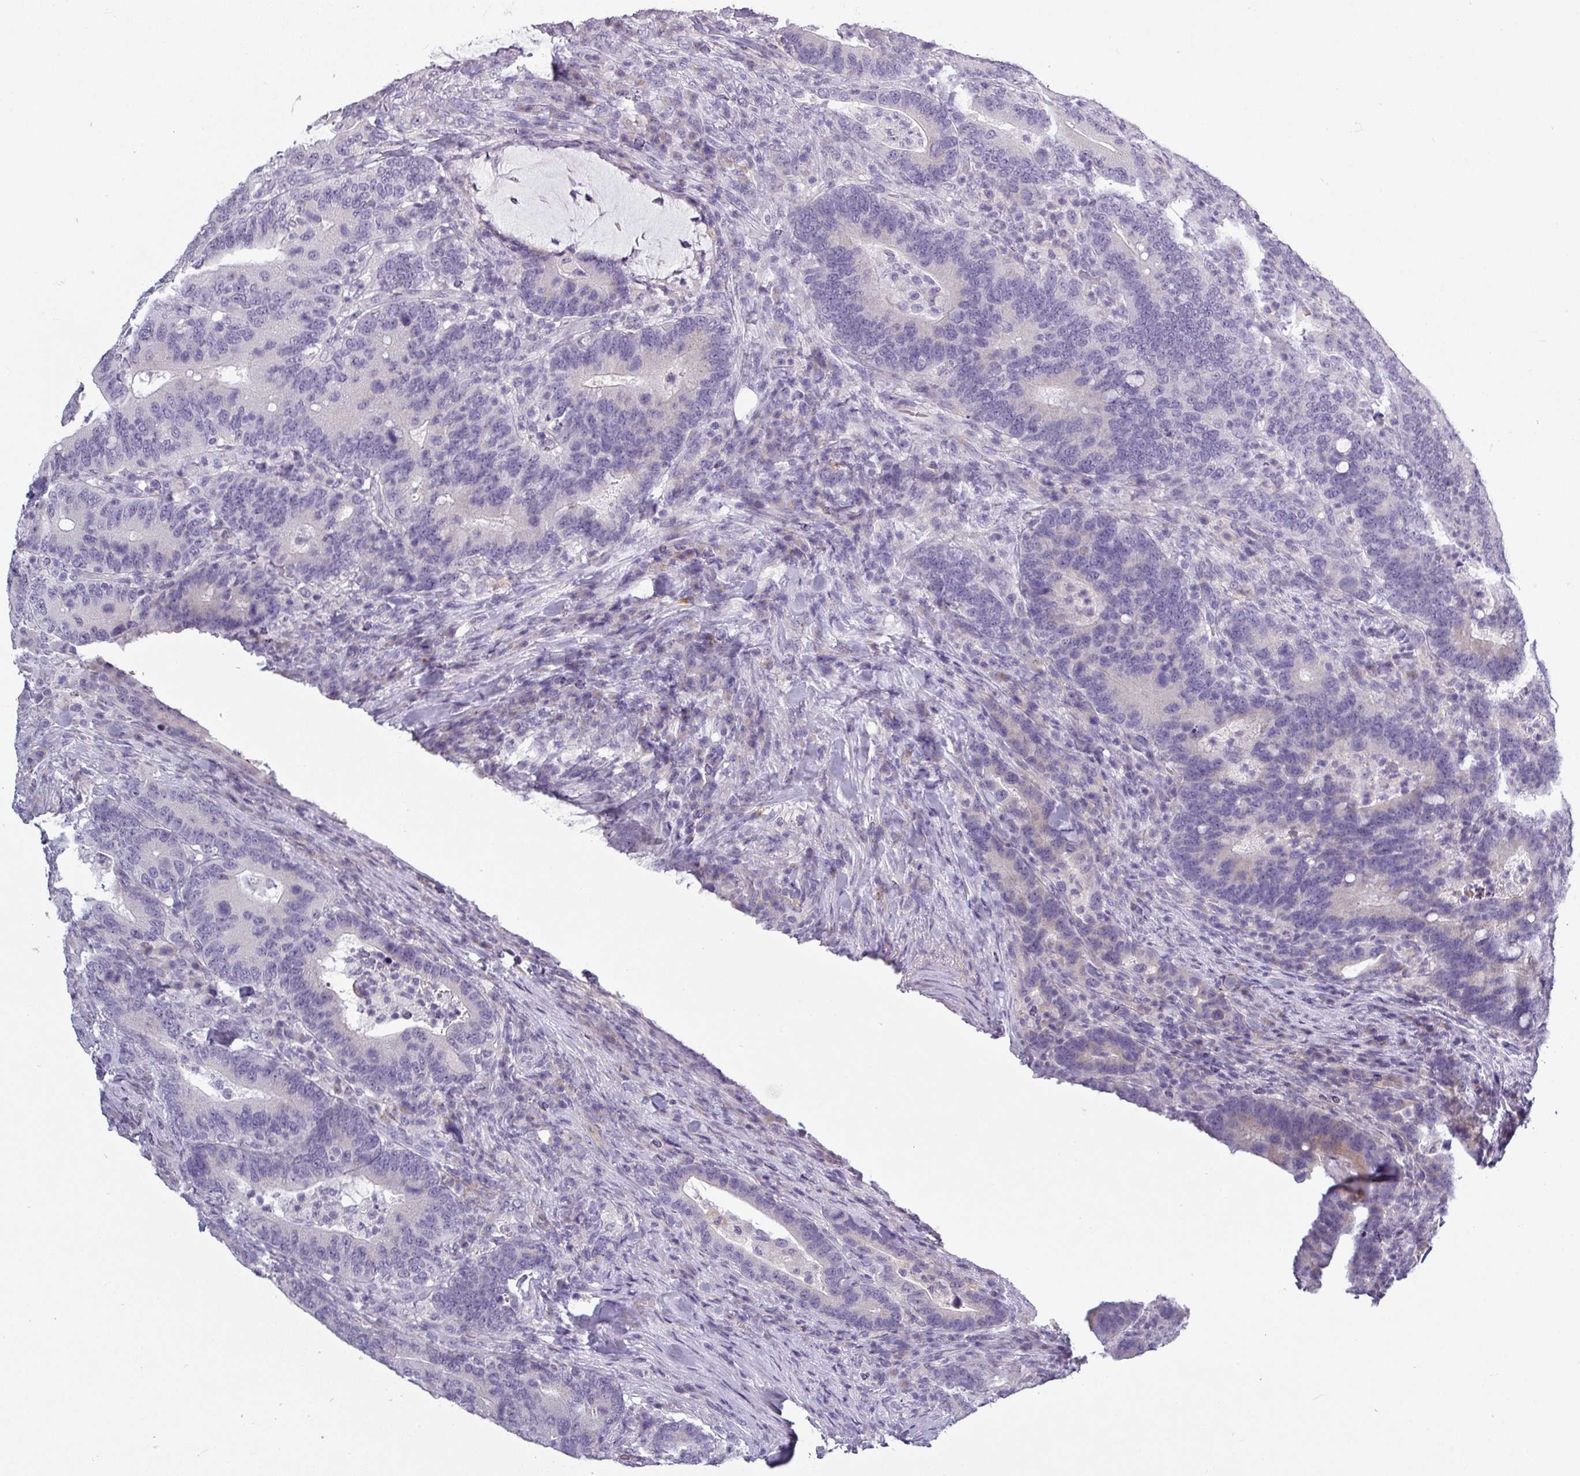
{"staining": {"intensity": "negative", "quantity": "none", "location": "none"}, "tissue": "colorectal cancer", "cell_type": "Tumor cells", "image_type": "cancer", "snomed": [{"axis": "morphology", "description": "Adenocarcinoma, NOS"}, {"axis": "topography", "description": "Colon"}], "caption": "Tumor cells show no significant staining in colorectal cancer (adenocarcinoma).", "gene": "SLC26A9", "patient": {"sex": "female", "age": 66}}